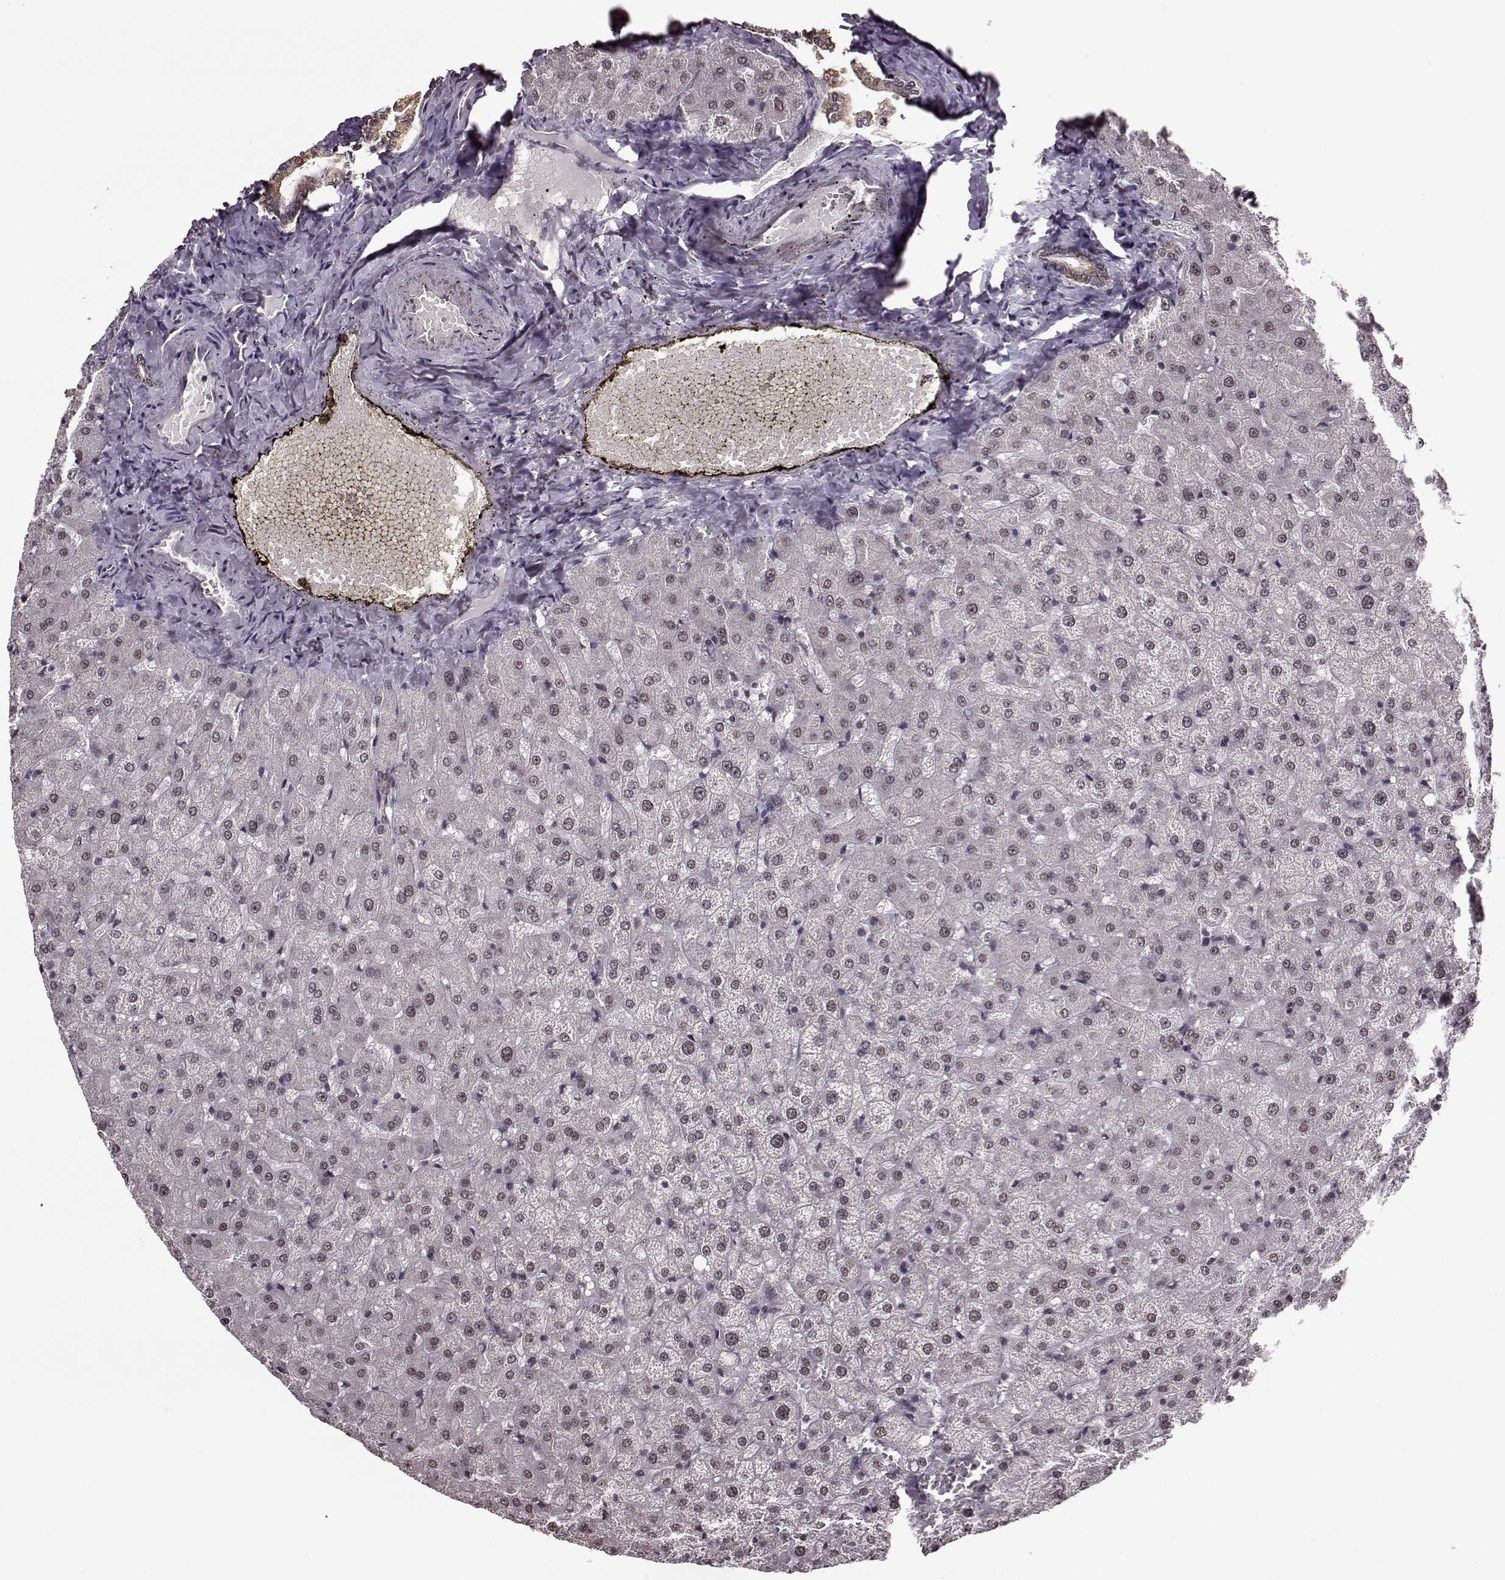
{"staining": {"intensity": "weak", "quantity": ">75%", "location": "cytoplasmic/membranous"}, "tissue": "liver", "cell_type": "Cholangiocytes", "image_type": "normal", "snomed": [{"axis": "morphology", "description": "Normal tissue, NOS"}, {"axis": "topography", "description": "Liver"}], "caption": "This is a micrograph of IHC staining of unremarkable liver, which shows weak expression in the cytoplasmic/membranous of cholangiocytes.", "gene": "FTO", "patient": {"sex": "female", "age": 50}}